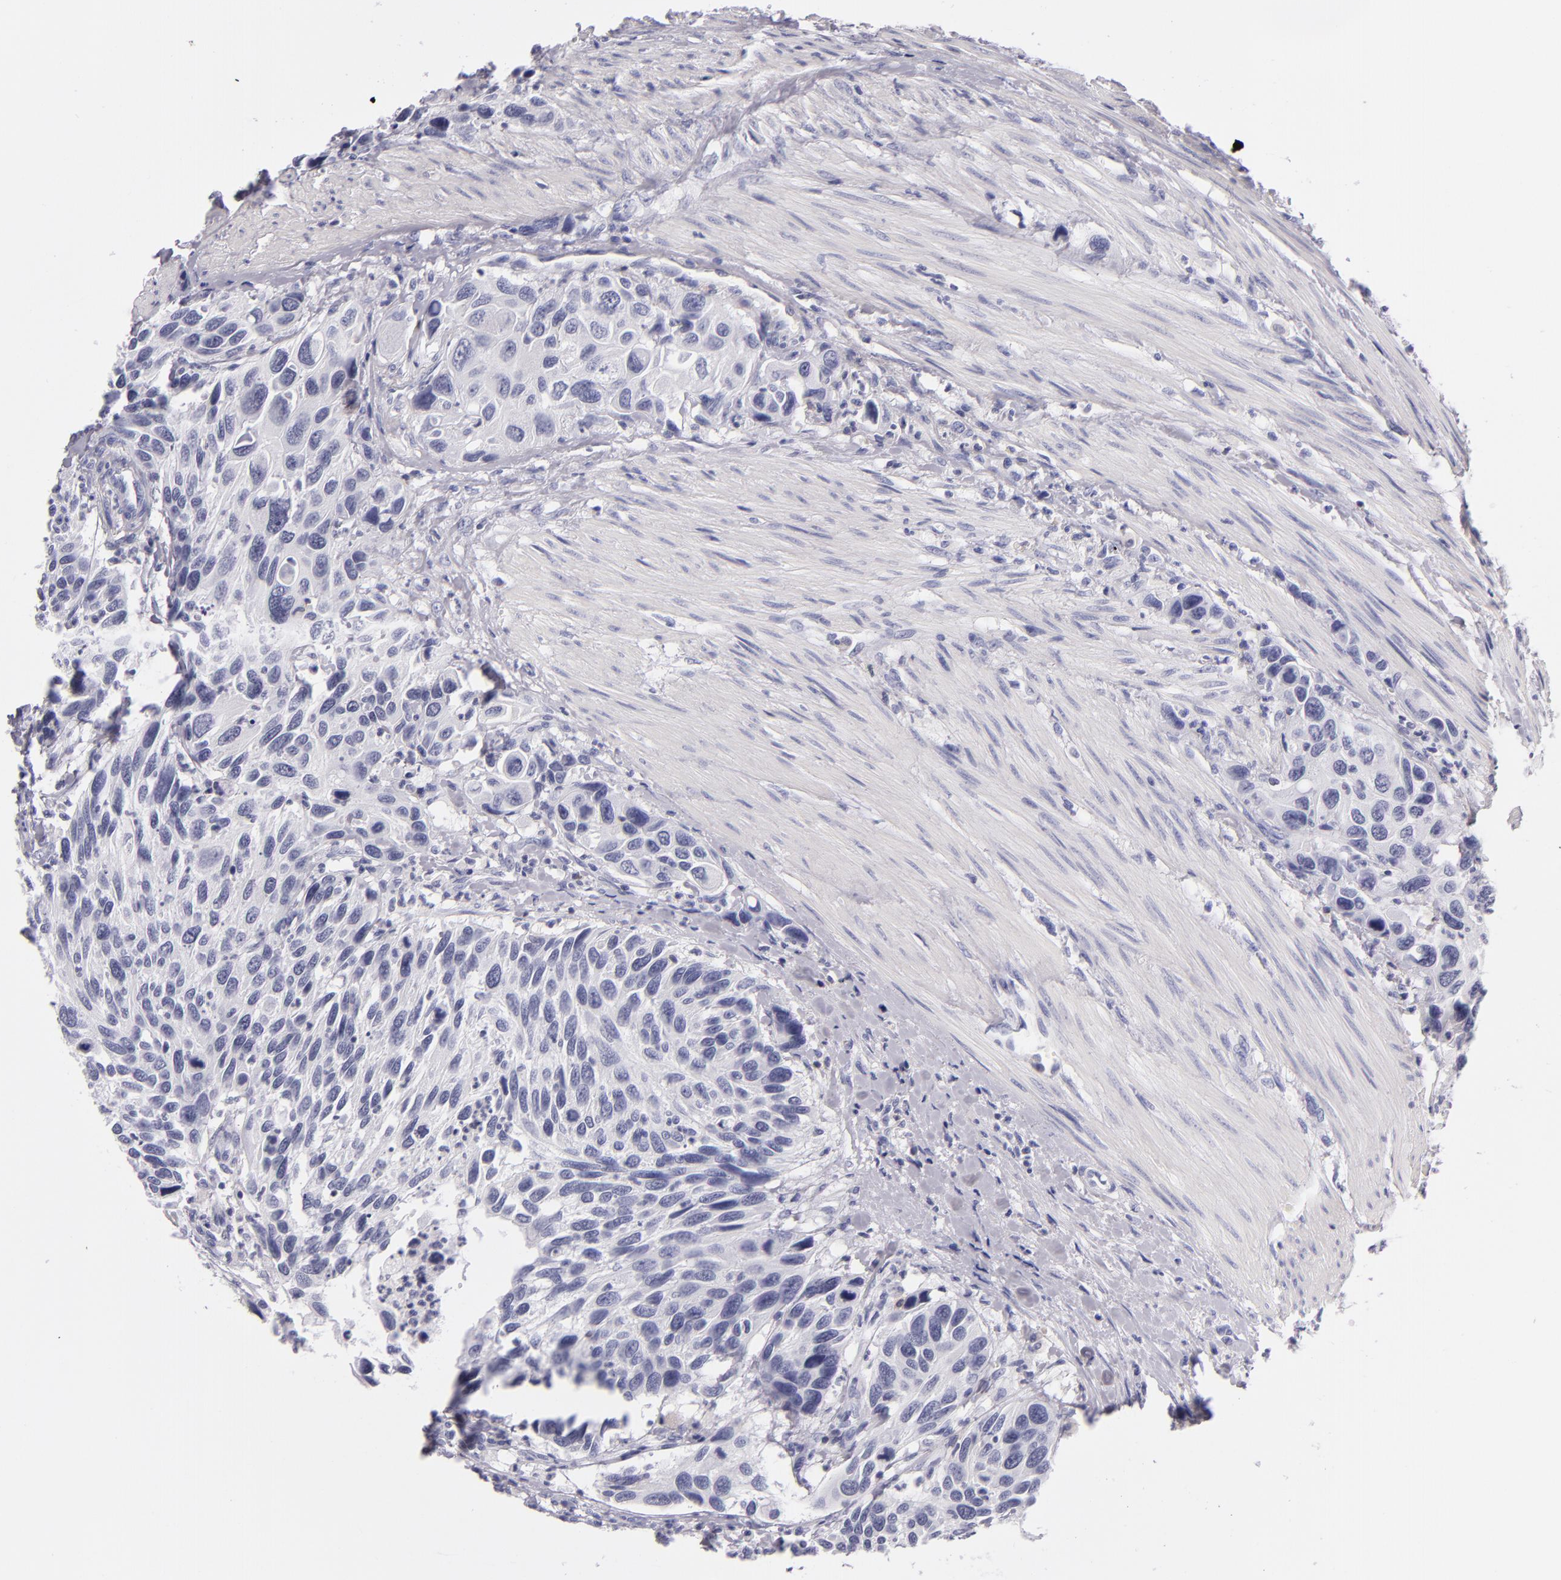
{"staining": {"intensity": "negative", "quantity": "none", "location": "none"}, "tissue": "urothelial cancer", "cell_type": "Tumor cells", "image_type": "cancer", "snomed": [{"axis": "morphology", "description": "Urothelial carcinoma, High grade"}, {"axis": "topography", "description": "Urinary bladder"}], "caption": "Urothelial cancer stained for a protein using immunohistochemistry shows no expression tumor cells.", "gene": "CD48", "patient": {"sex": "male", "age": 66}}